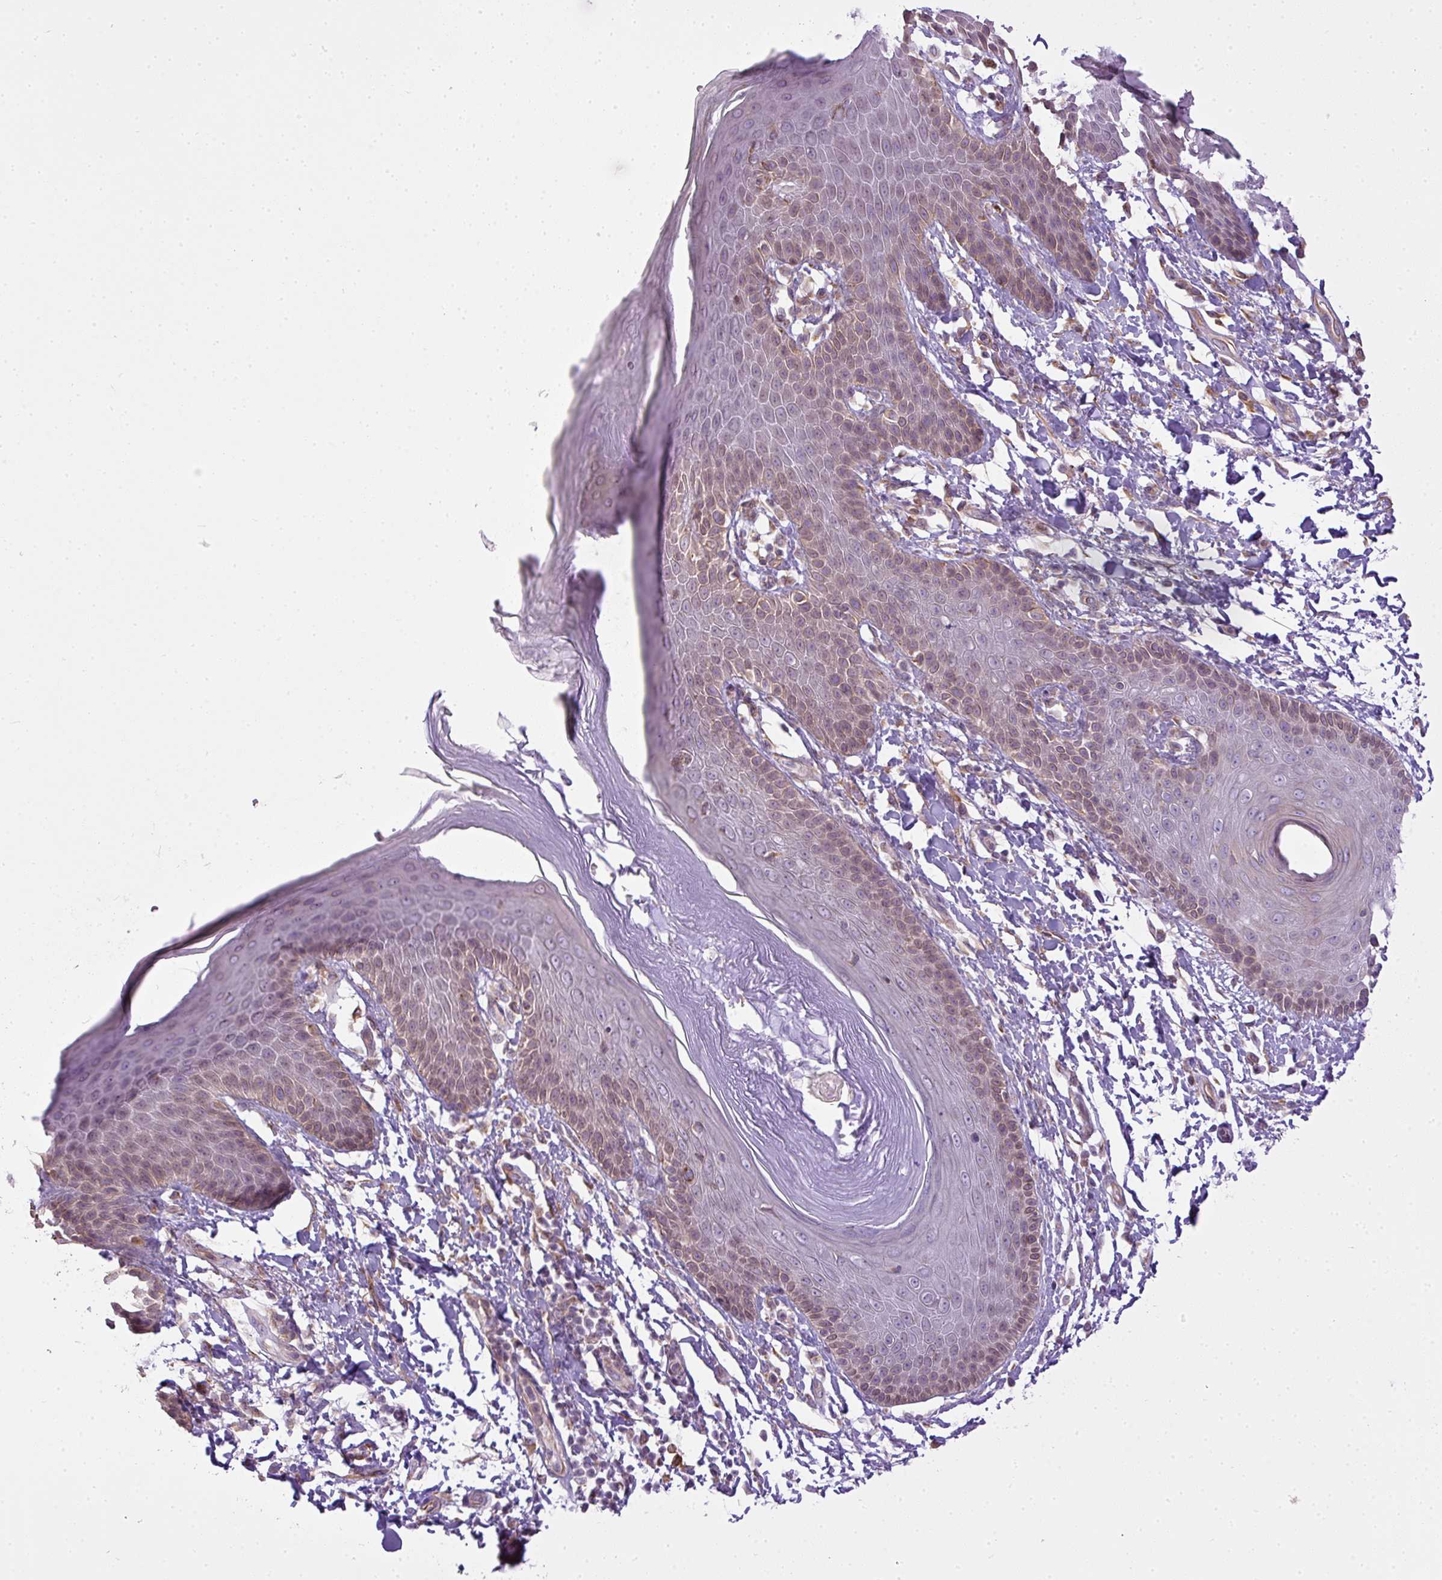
{"staining": {"intensity": "weak", "quantity": "25%-75%", "location": "nuclear"}, "tissue": "skin", "cell_type": "Epidermal cells", "image_type": "normal", "snomed": [{"axis": "morphology", "description": "Normal tissue, NOS"}, {"axis": "topography", "description": "Peripheral nerve tissue"}], "caption": "Brown immunohistochemical staining in normal skin demonstrates weak nuclear staining in about 25%-75% of epidermal cells.", "gene": "COX18", "patient": {"sex": "male", "age": 51}}